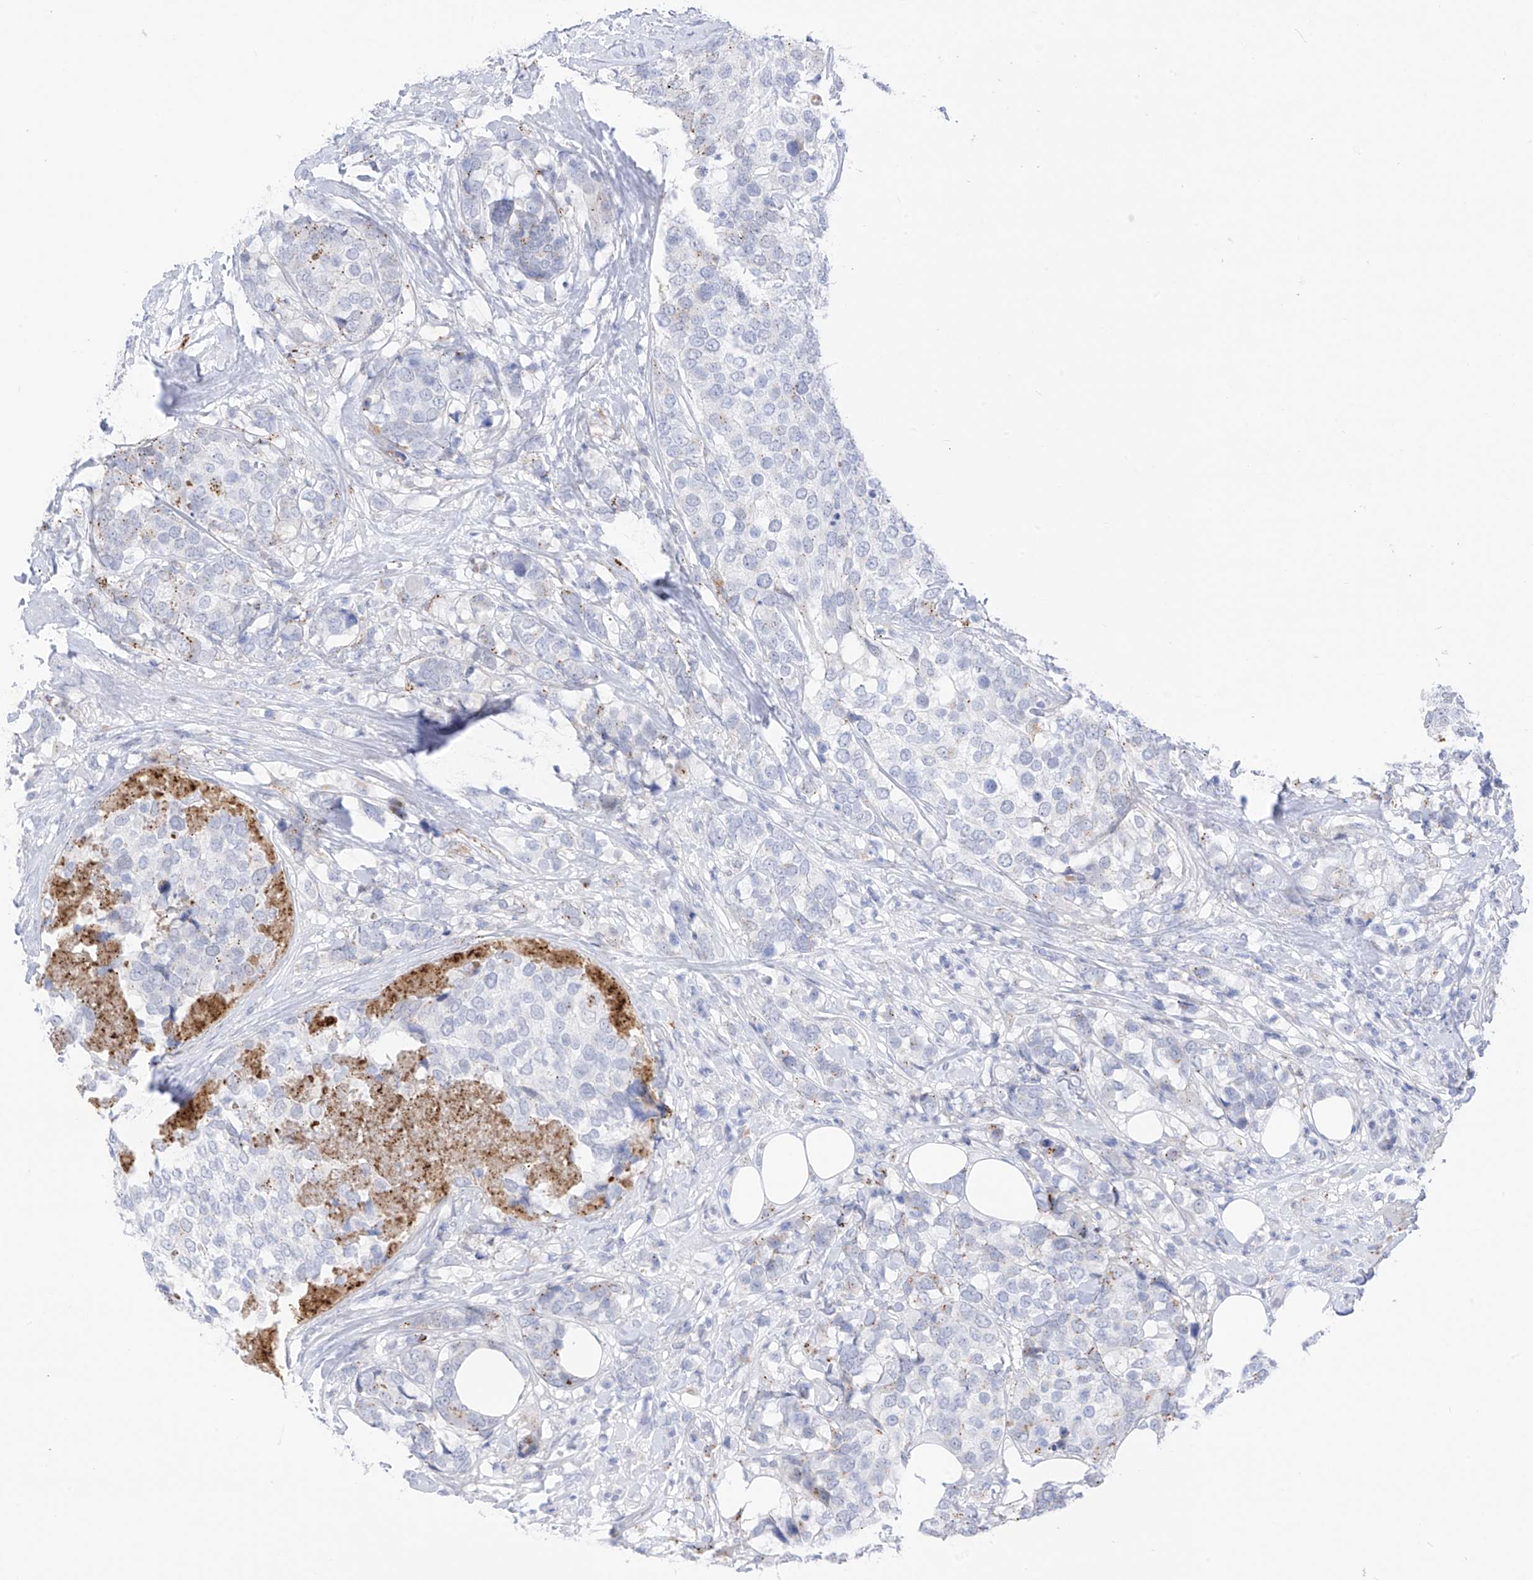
{"staining": {"intensity": "negative", "quantity": "none", "location": "none"}, "tissue": "breast cancer", "cell_type": "Tumor cells", "image_type": "cancer", "snomed": [{"axis": "morphology", "description": "Lobular carcinoma"}, {"axis": "topography", "description": "Breast"}], "caption": "Lobular carcinoma (breast) stained for a protein using IHC reveals no staining tumor cells.", "gene": "PSPH", "patient": {"sex": "female", "age": 59}}